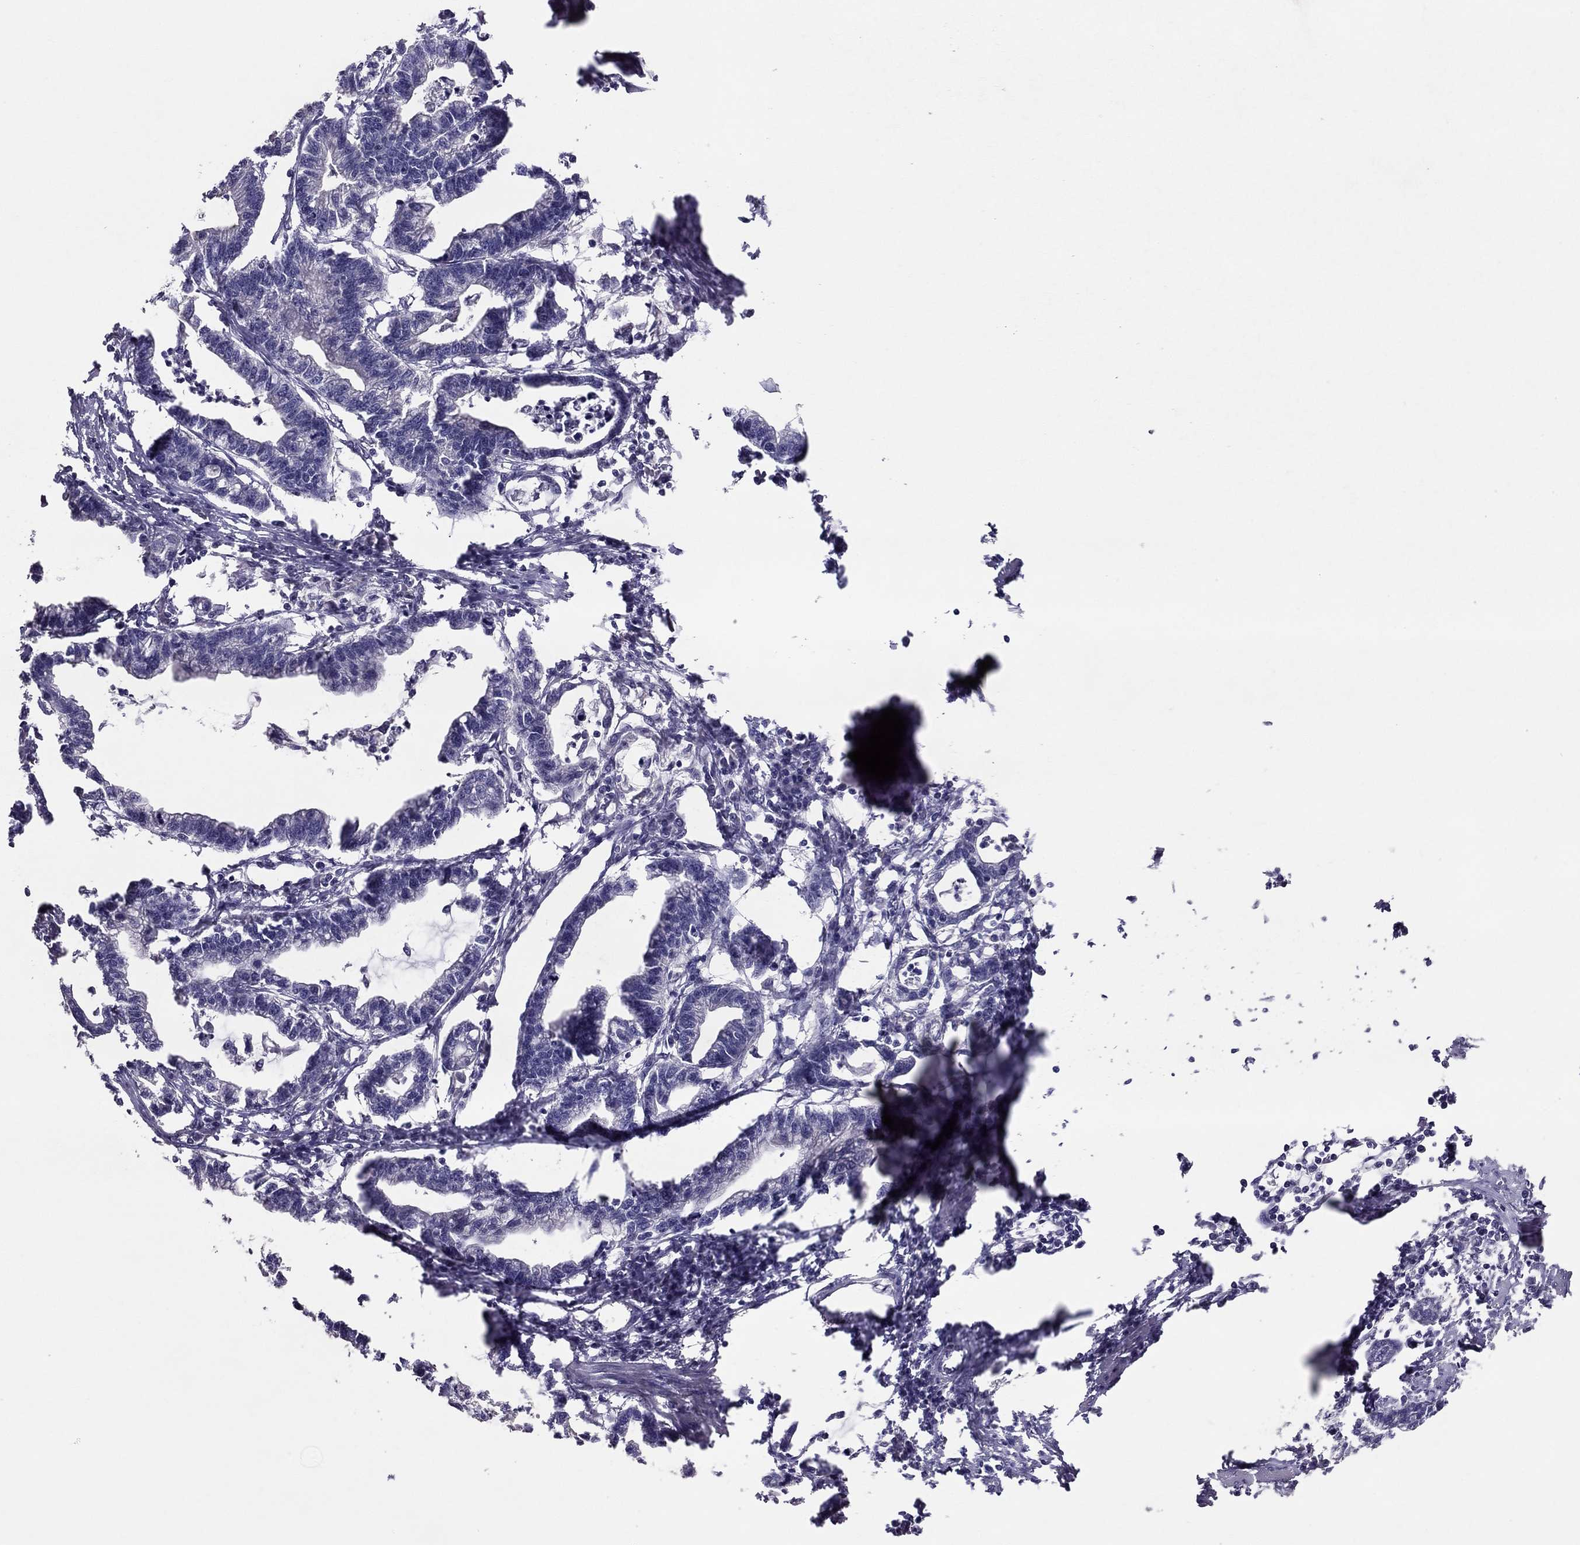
{"staining": {"intensity": "negative", "quantity": "none", "location": "none"}, "tissue": "stomach cancer", "cell_type": "Tumor cells", "image_type": "cancer", "snomed": [{"axis": "morphology", "description": "Adenocarcinoma, NOS"}, {"axis": "topography", "description": "Stomach"}], "caption": "Immunohistochemistry (IHC) image of neoplastic tissue: stomach adenocarcinoma stained with DAB (3,3'-diaminobenzidine) exhibits no significant protein expression in tumor cells.", "gene": "LRRC46", "patient": {"sex": "male", "age": 83}}